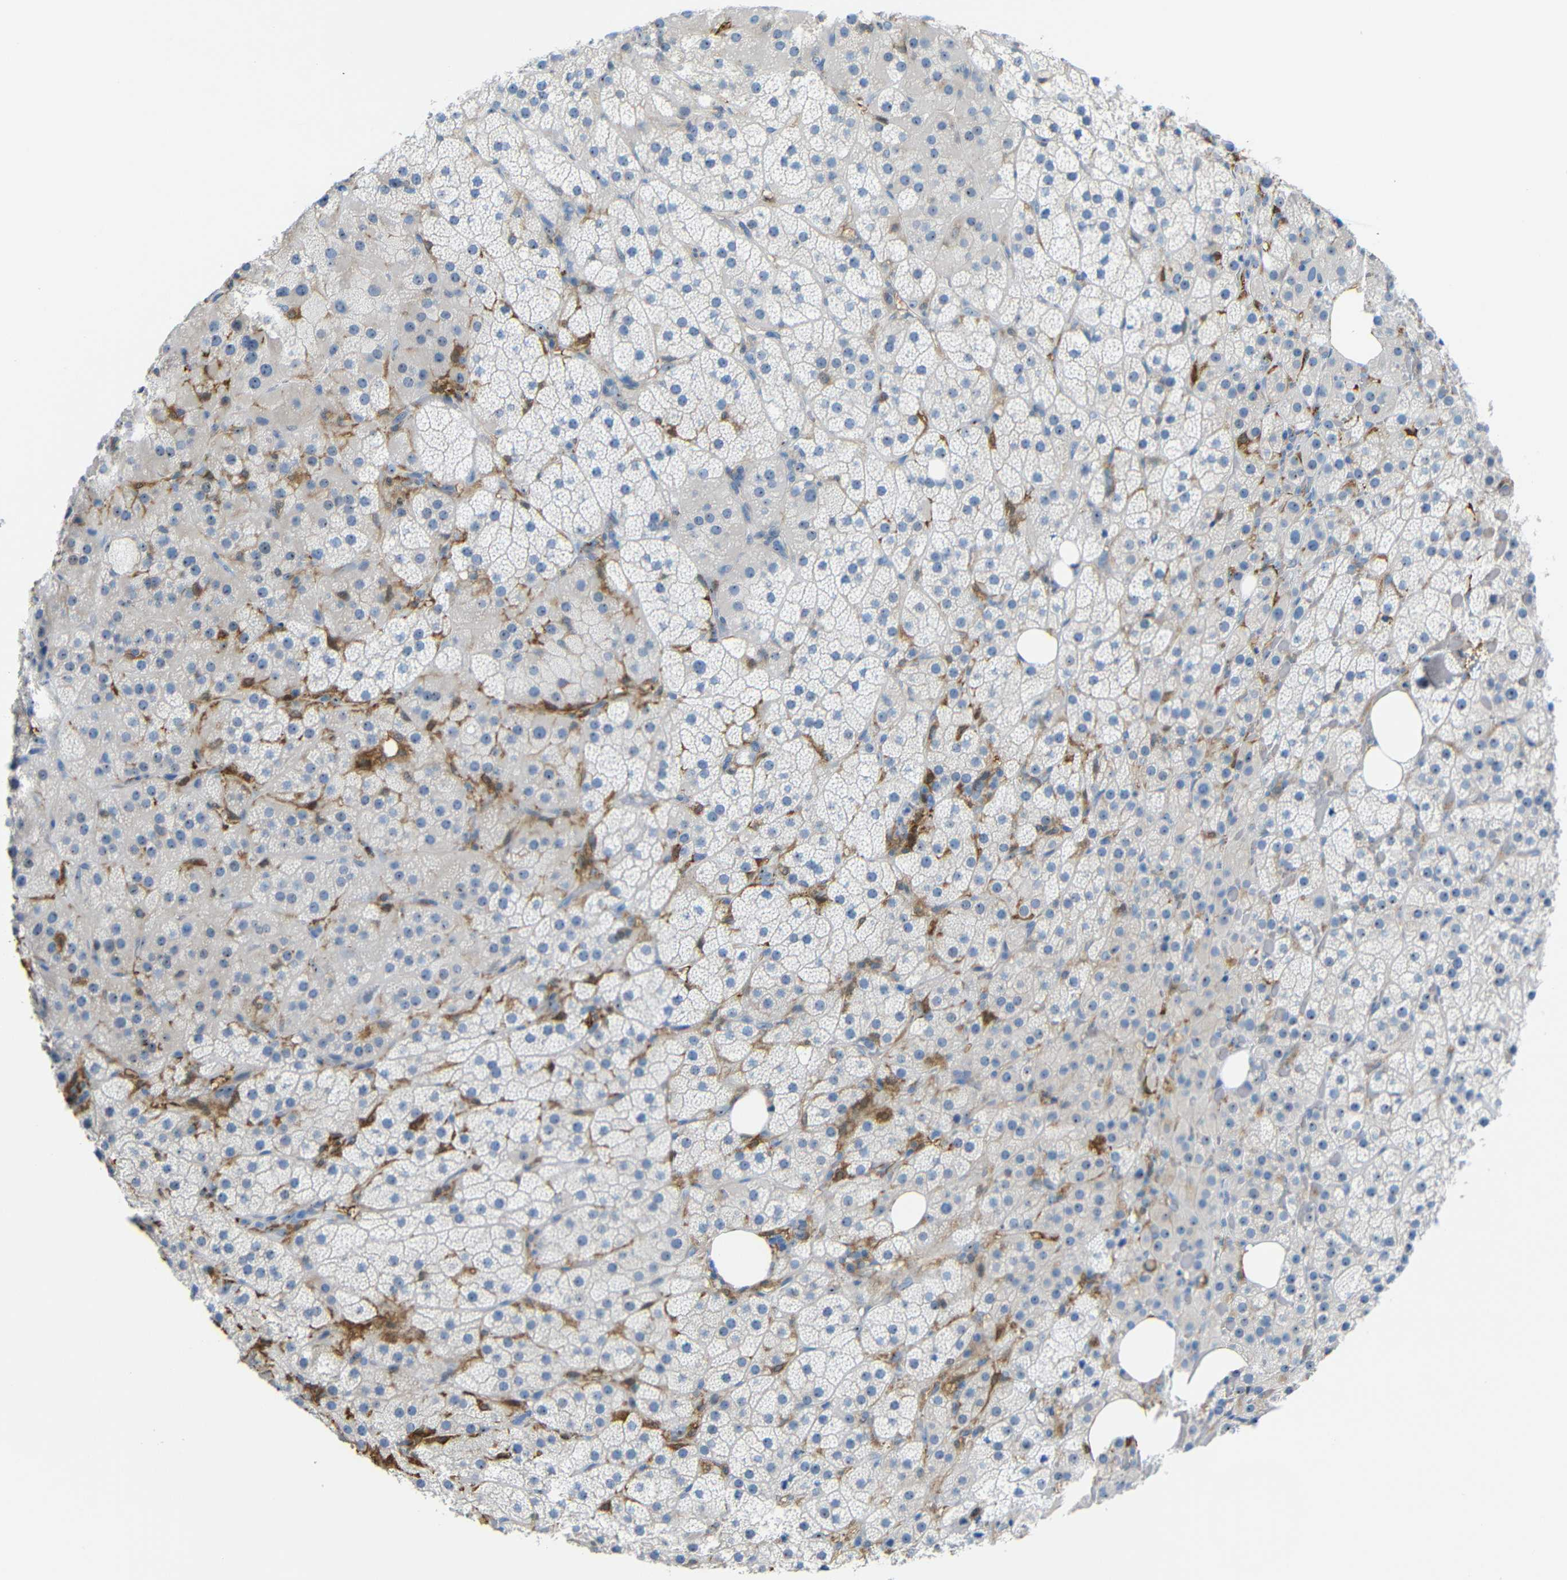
{"staining": {"intensity": "moderate", "quantity": "<25%", "location": "cytoplasmic/membranous,nuclear"}, "tissue": "adrenal gland", "cell_type": "Glandular cells", "image_type": "normal", "snomed": [{"axis": "morphology", "description": "Normal tissue, NOS"}, {"axis": "topography", "description": "Adrenal gland"}], "caption": "Immunohistochemistry of benign adrenal gland shows low levels of moderate cytoplasmic/membranous,nuclear staining in about <25% of glandular cells. (DAB (3,3'-diaminobenzidine) IHC with brightfield microscopy, high magnification).", "gene": "C1orf210", "patient": {"sex": "female", "age": 59}}